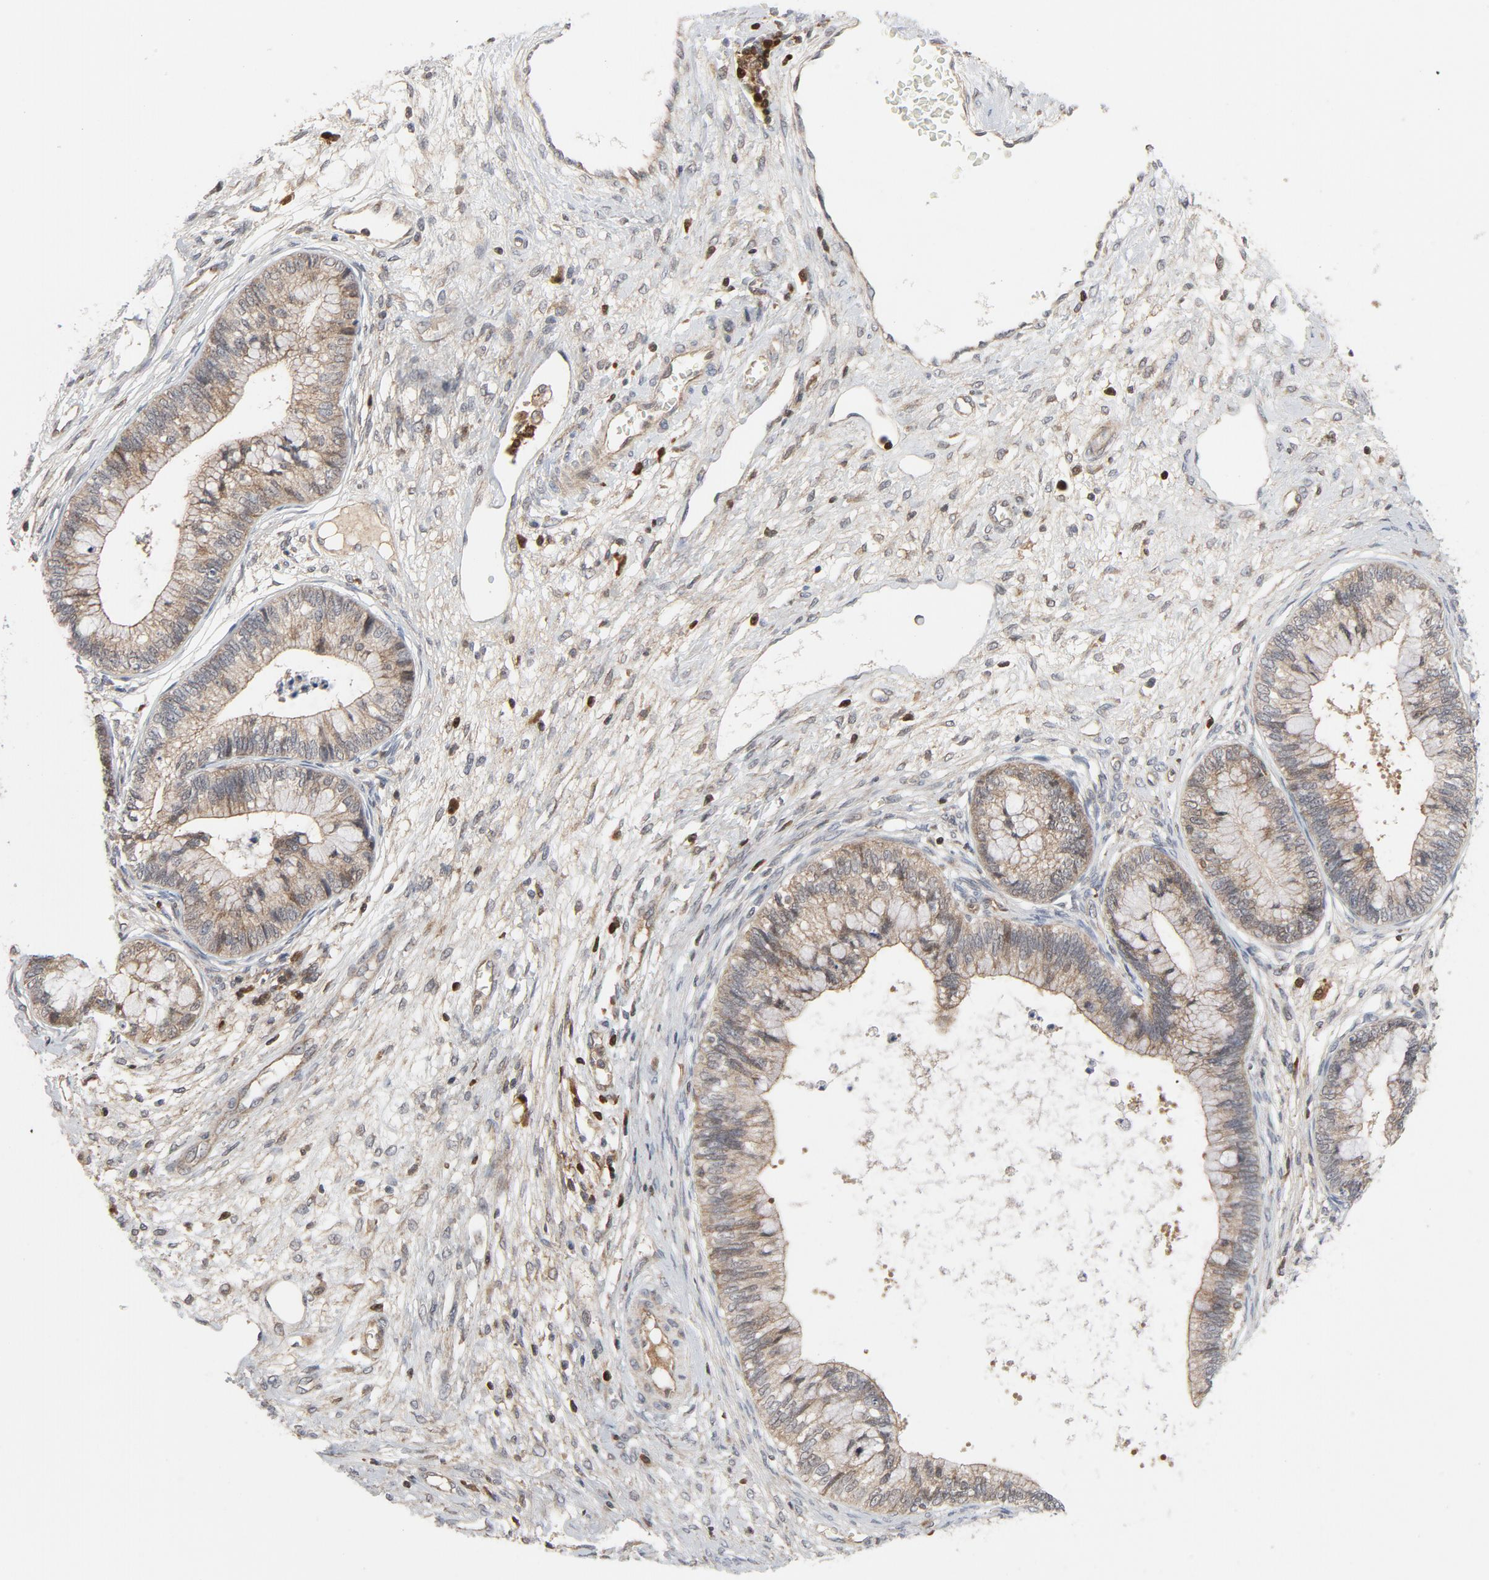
{"staining": {"intensity": "weak", "quantity": "25%-75%", "location": "cytoplasmic/membranous"}, "tissue": "cervical cancer", "cell_type": "Tumor cells", "image_type": "cancer", "snomed": [{"axis": "morphology", "description": "Adenocarcinoma, NOS"}, {"axis": "topography", "description": "Cervix"}], "caption": "Cervical cancer (adenocarcinoma) stained with IHC reveals weak cytoplasmic/membranous expression in about 25%-75% of tumor cells. (DAB (3,3'-diaminobenzidine) IHC, brown staining for protein, blue staining for nuclei).", "gene": "TRADD", "patient": {"sex": "female", "age": 44}}